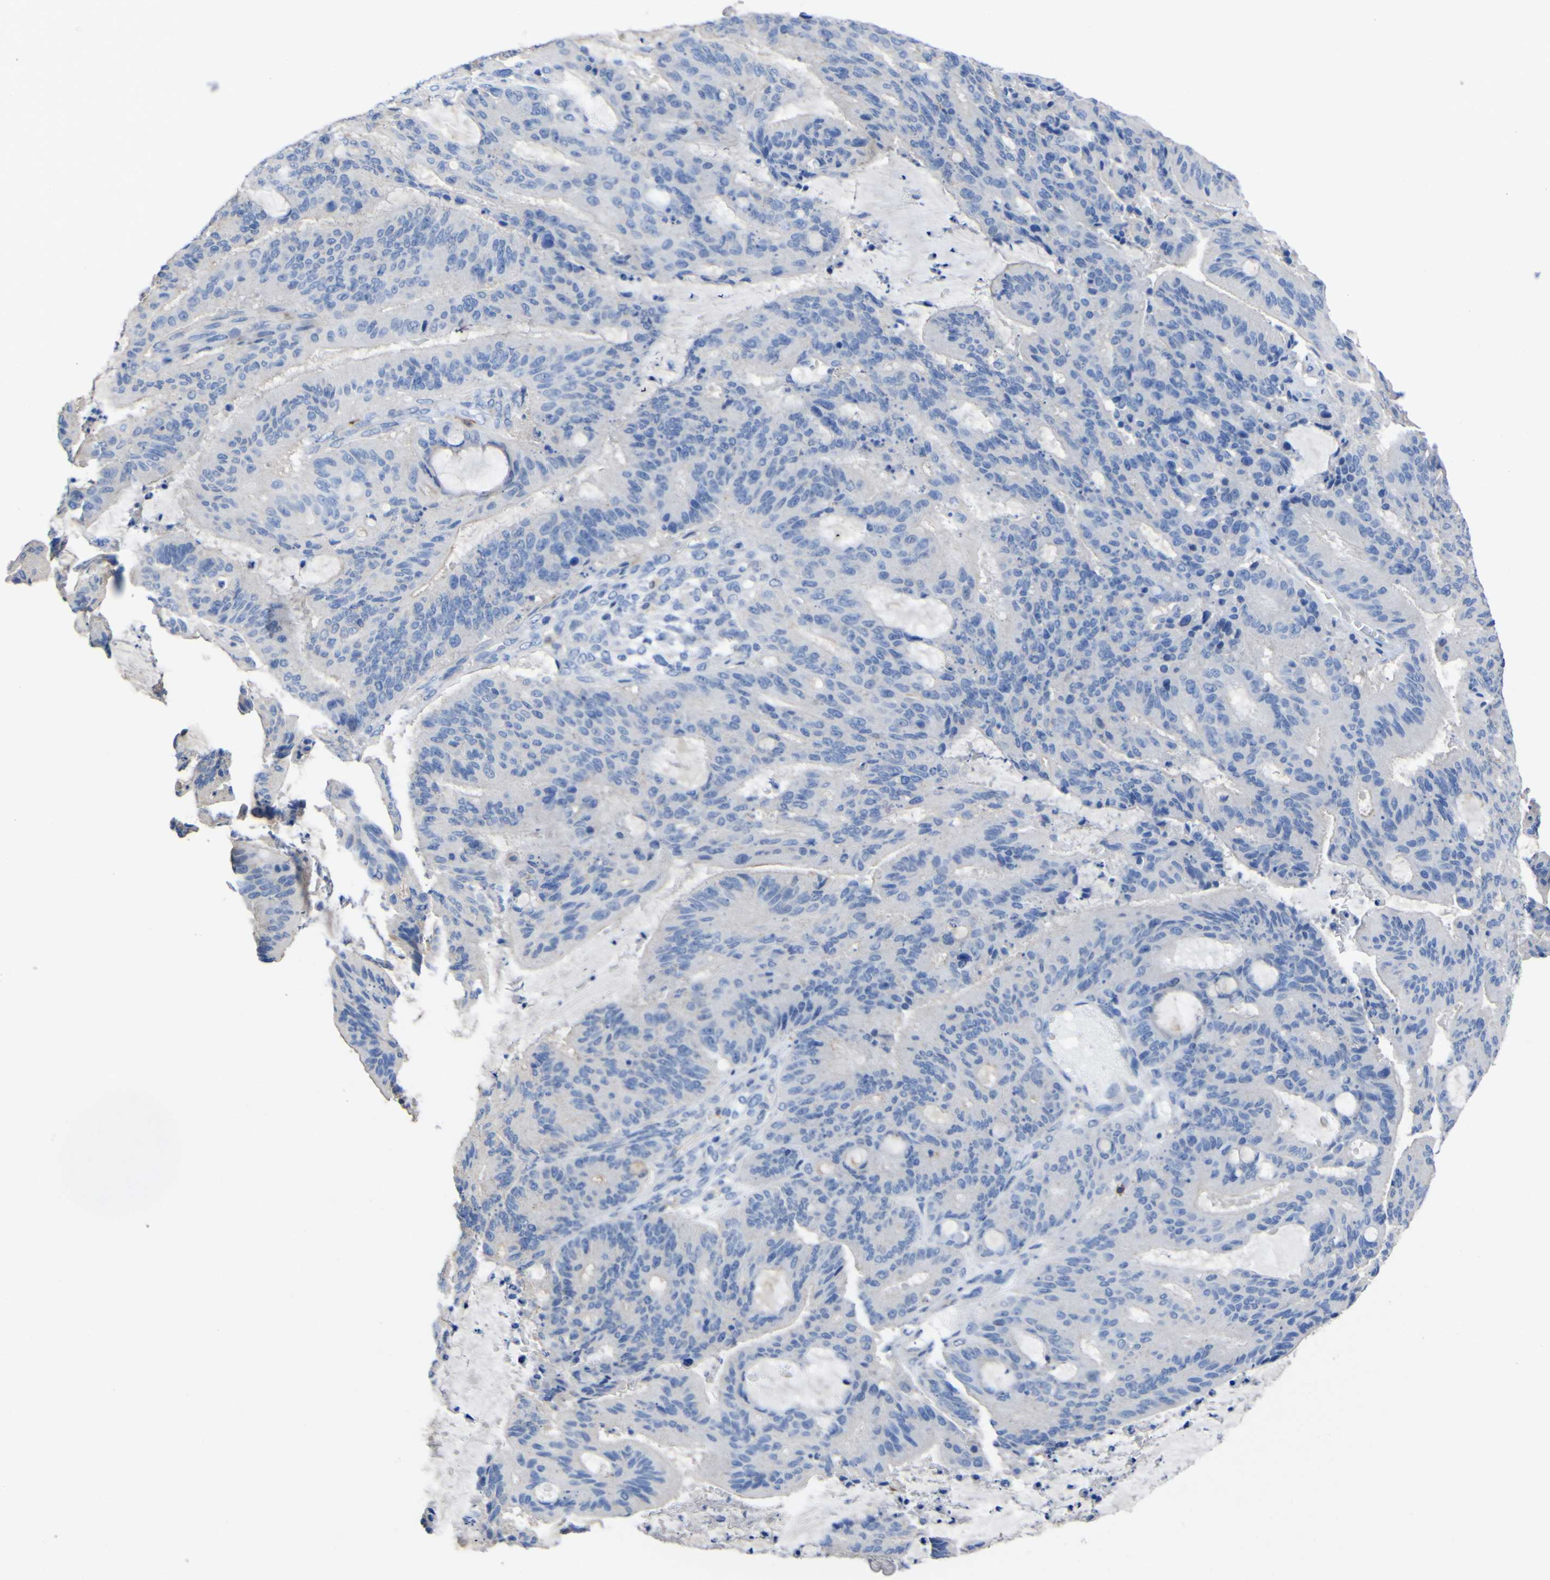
{"staining": {"intensity": "negative", "quantity": "none", "location": "none"}, "tissue": "liver cancer", "cell_type": "Tumor cells", "image_type": "cancer", "snomed": [{"axis": "morphology", "description": "Cholangiocarcinoma"}, {"axis": "topography", "description": "Liver"}], "caption": "Photomicrograph shows no significant protein positivity in tumor cells of liver cancer (cholangiocarcinoma).", "gene": "AGO4", "patient": {"sex": "female", "age": 73}}